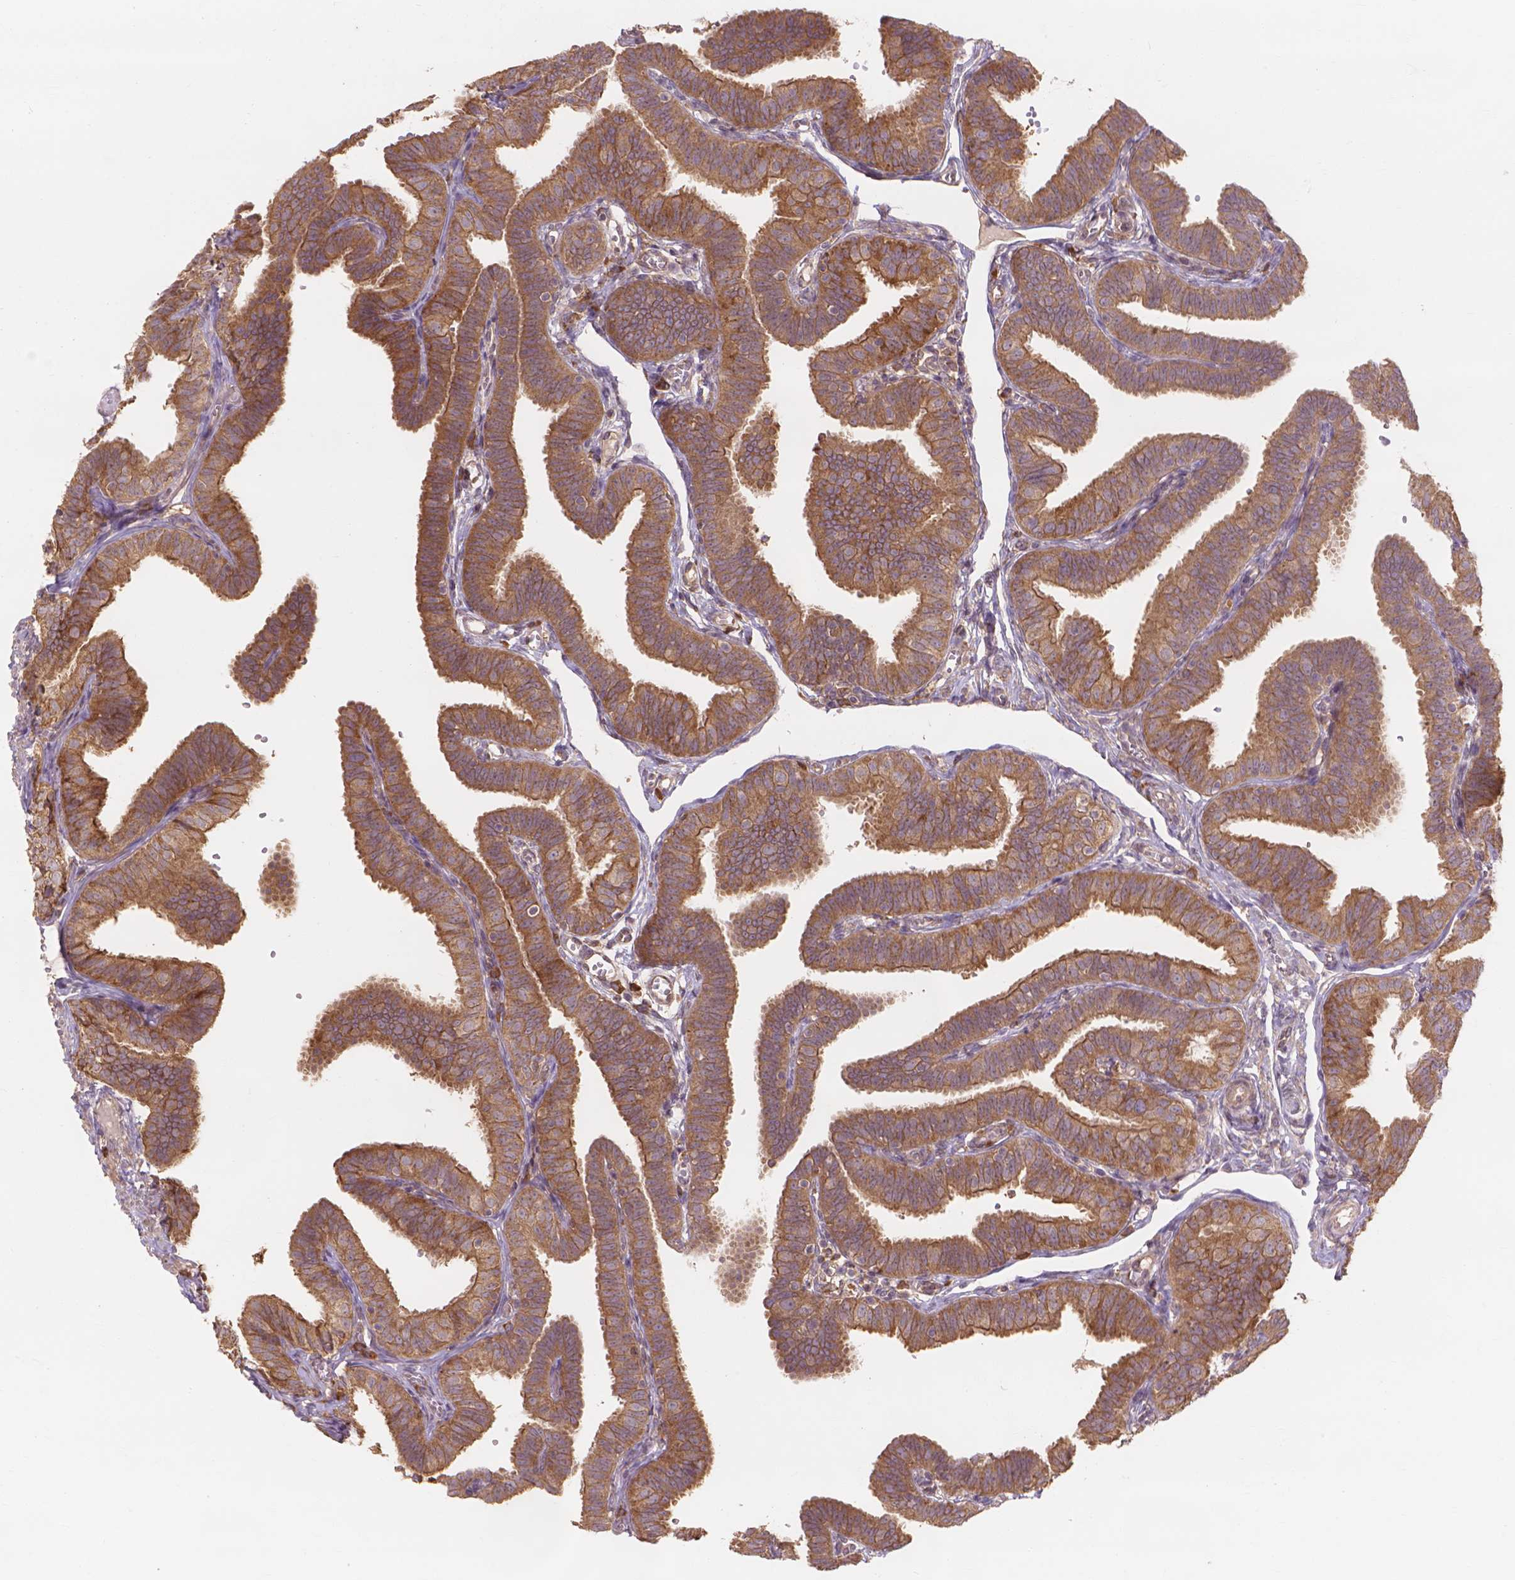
{"staining": {"intensity": "moderate", "quantity": ">75%", "location": "cytoplasmic/membranous"}, "tissue": "fallopian tube", "cell_type": "Glandular cells", "image_type": "normal", "snomed": [{"axis": "morphology", "description": "Normal tissue, NOS"}, {"axis": "topography", "description": "Fallopian tube"}], "caption": "Protein expression analysis of unremarkable human fallopian tube reveals moderate cytoplasmic/membranous expression in approximately >75% of glandular cells.", "gene": "TAB2", "patient": {"sex": "female", "age": 25}}